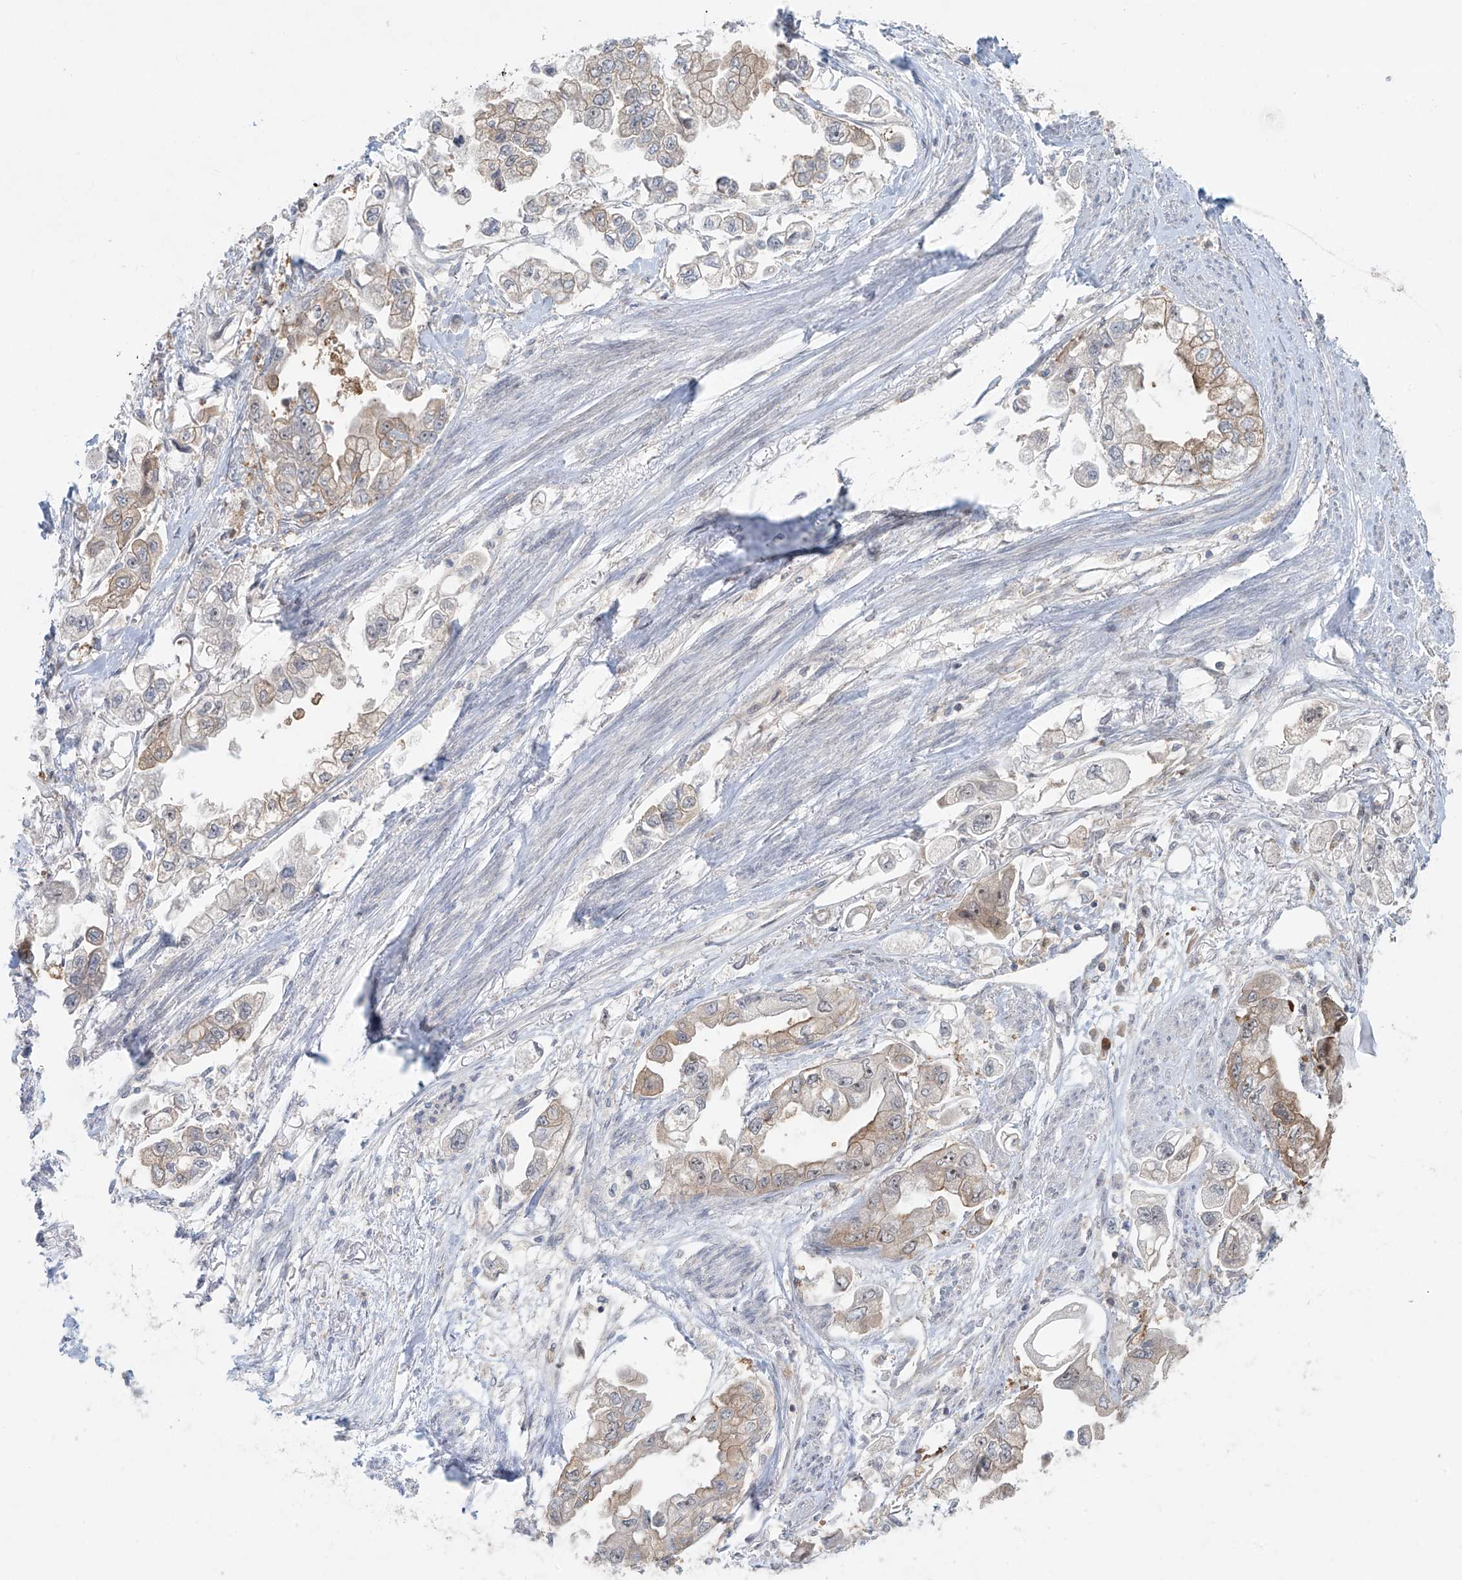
{"staining": {"intensity": "weak", "quantity": "25%-75%", "location": "cytoplasmic/membranous"}, "tissue": "stomach cancer", "cell_type": "Tumor cells", "image_type": "cancer", "snomed": [{"axis": "morphology", "description": "Adenocarcinoma, NOS"}, {"axis": "topography", "description": "Stomach"}], "caption": "Stomach cancer tissue shows weak cytoplasmic/membranous positivity in about 25%-75% of tumor cells The staining was performed using DAB to visualize the protein expression in brown, while the nuclei were stained in blue with hematoxylin (Magnification: 20x).", "gene": "PPAT", "patient": {"sex": "male", "age": 62}}